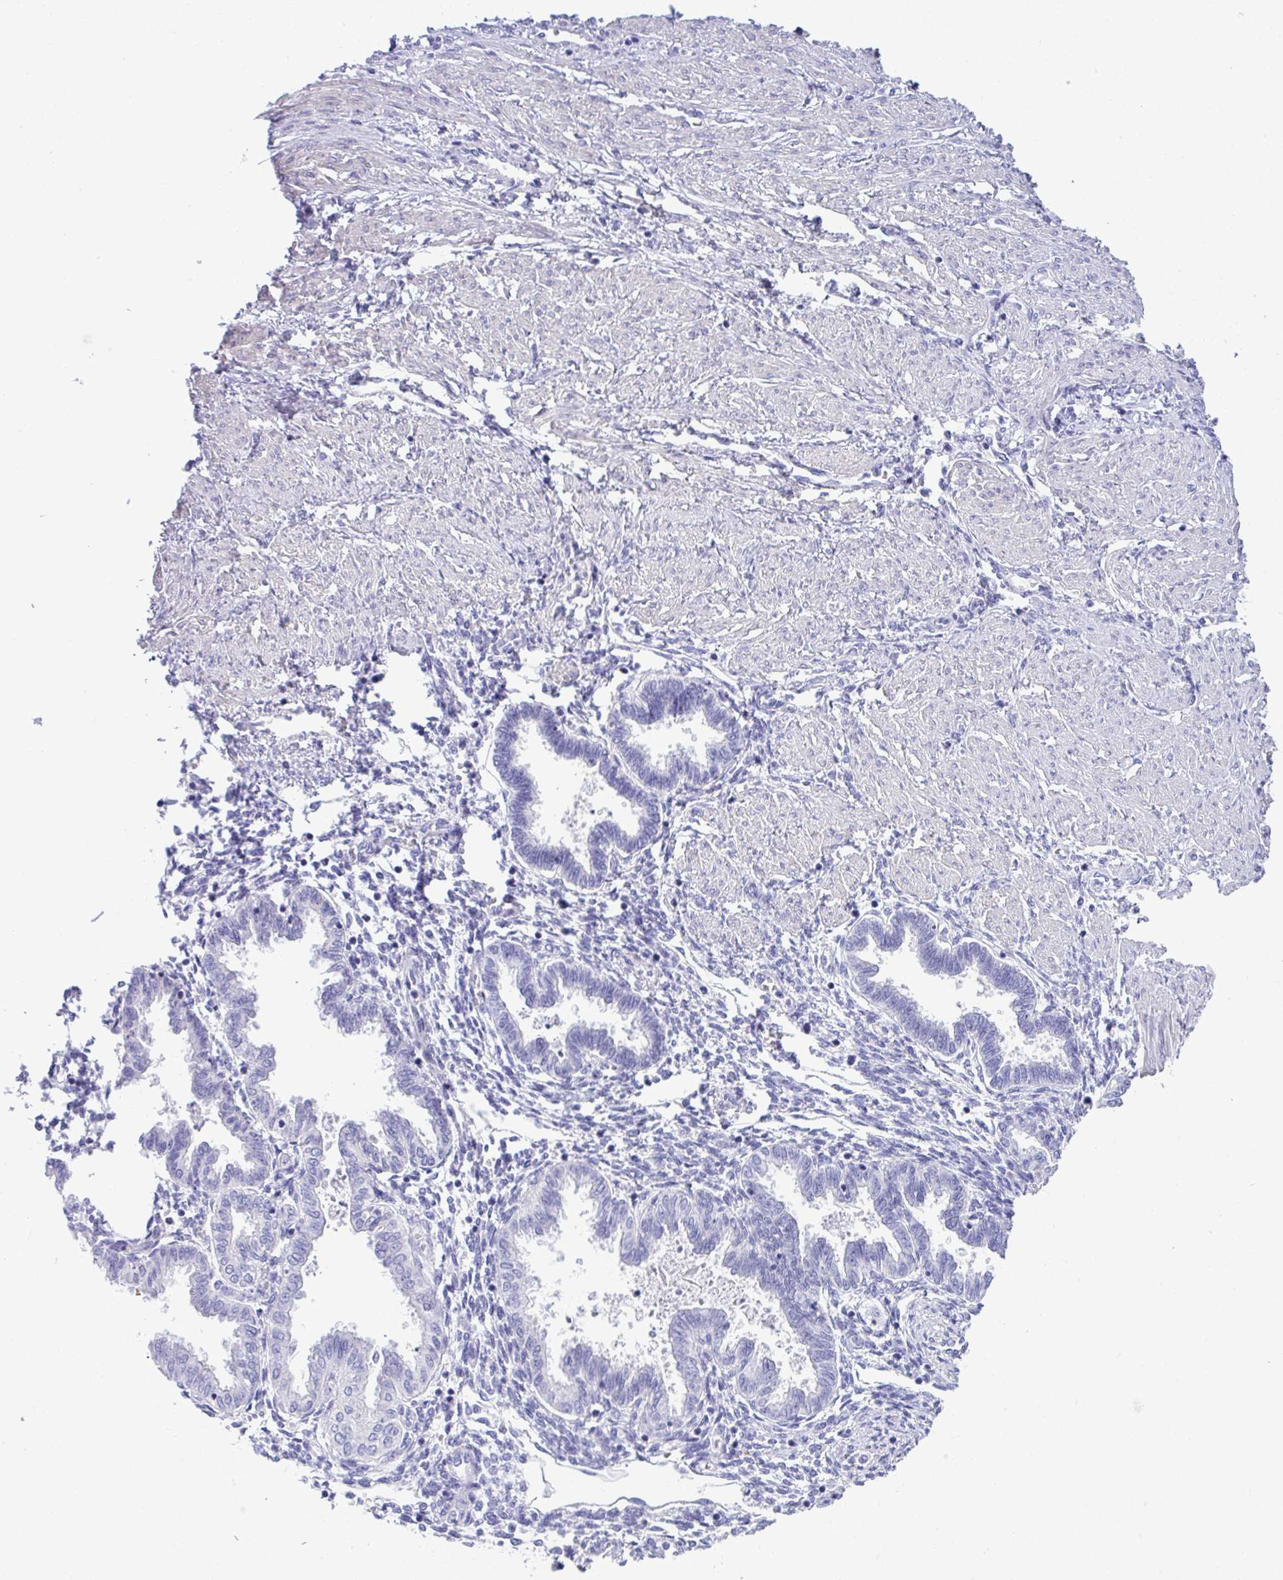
{"staining": {"intensity": "negative", "quantity": "none", "location": "none"}, "tissue": "endometrium", "cell_type": "Cells in endometrial stroma", "image_type": "normal", "snomed": [{"axis": "morphology", "description": "Normal tissue, NOS"}, {"axis": "topography", "description": "Endometrium"}], "caption": "Immunohistochemistry micrograph of benign endometrium stained for a protein (brown), which displays no staining in cells in endometrial stroma.", "gene": "ISL1", "patient": {"sex": "female", "age": 33}}